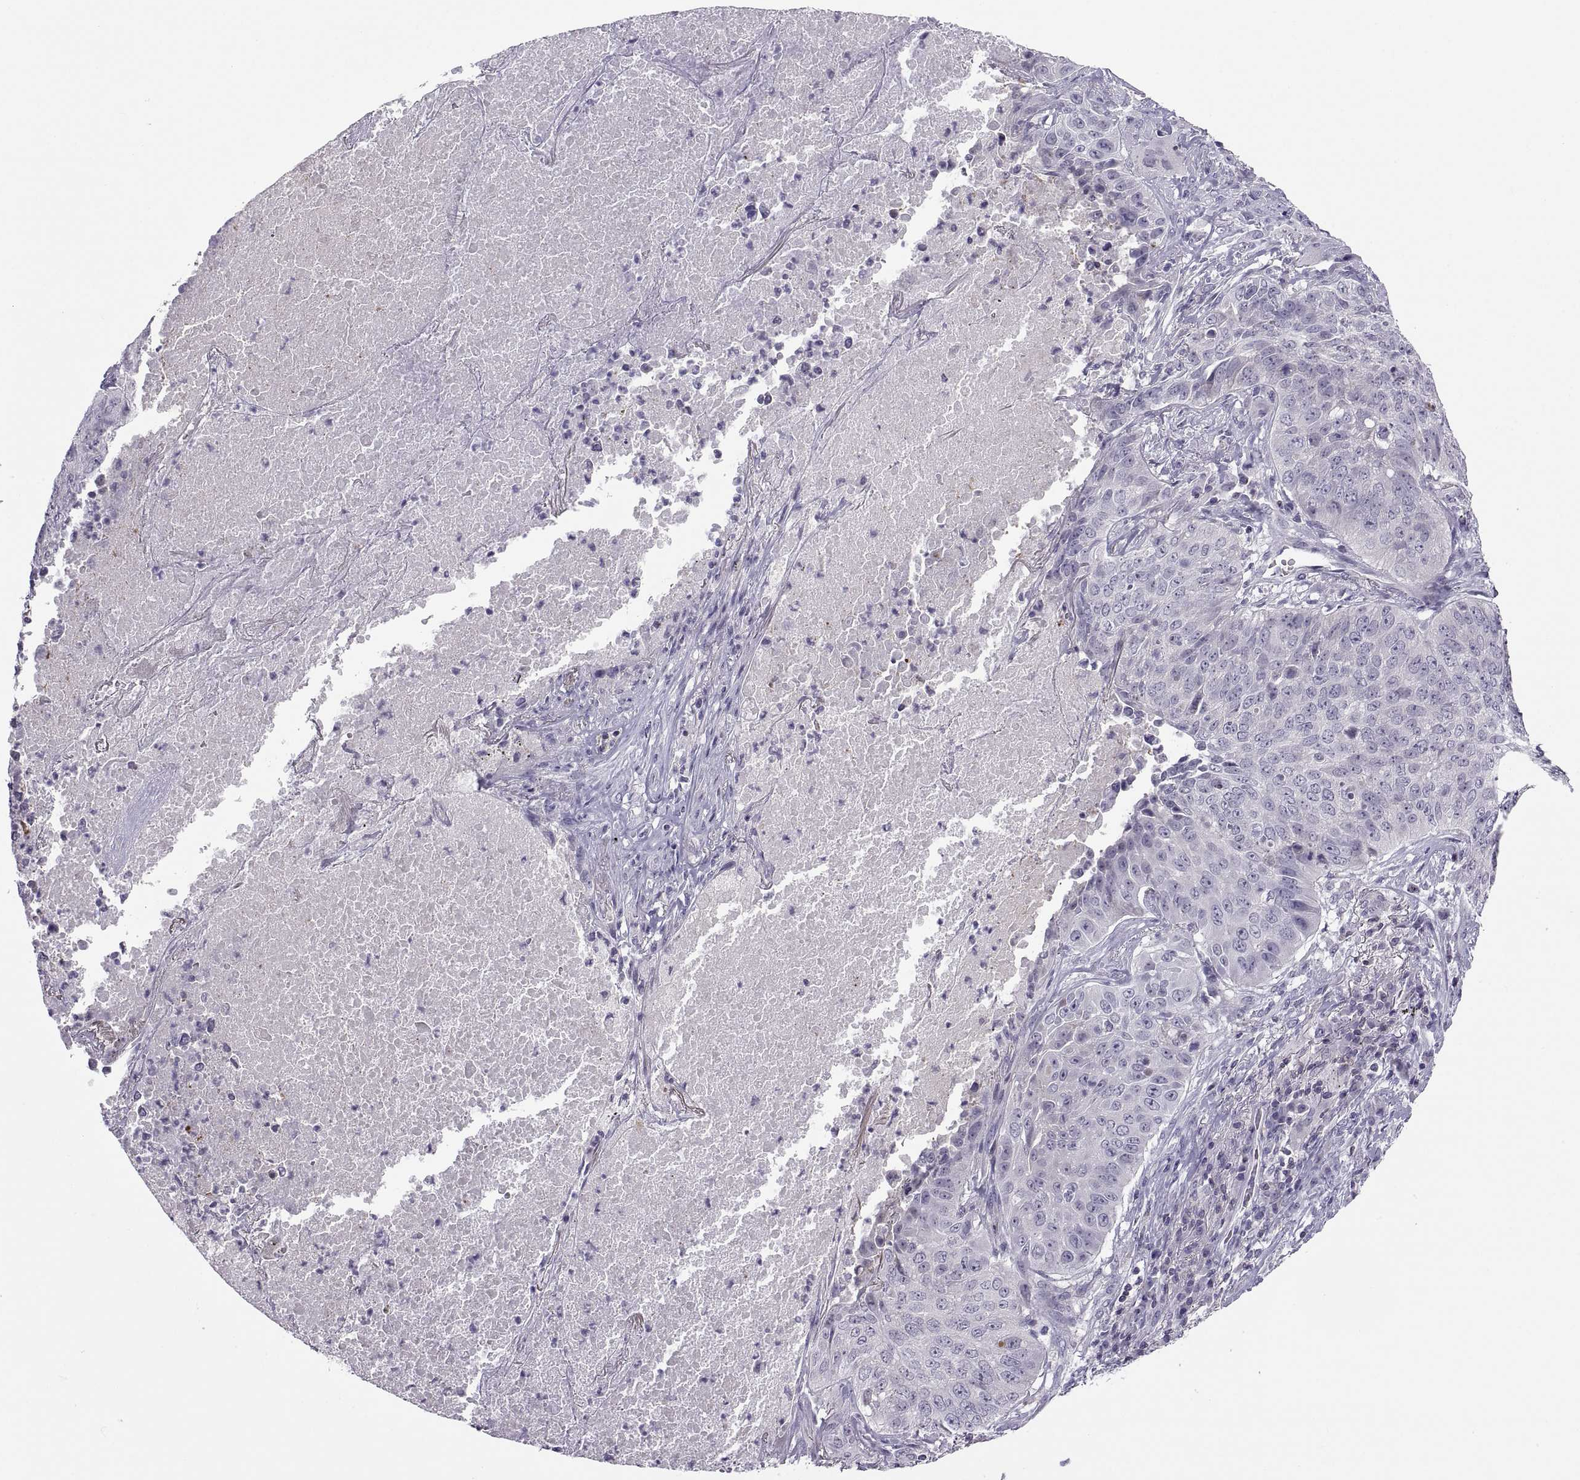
{"staining": {"intensity": "negative", "quantity": "none", "location": "none"}, "tissue": "lung cancer", "cell_type": "Tumor cells", "image_type": "cancer", "snomed": [{"axis": "morphology", "description": "Normal tissue, NOS"}, {"axis": "morphology", "description": "Squamous cell carcinoma, NOS"}, {"axis": "topography", "description": "Bronchus"}, {"axis": "topography", "description": "Lung"}], "caption": "Immunohistochemical staining of lung cancer (squamous cell carcinoma) exhibits no significant positivity in tumor cells.", "gene": "TTC21A", "patient": {"sex": "male", "age": 64}}